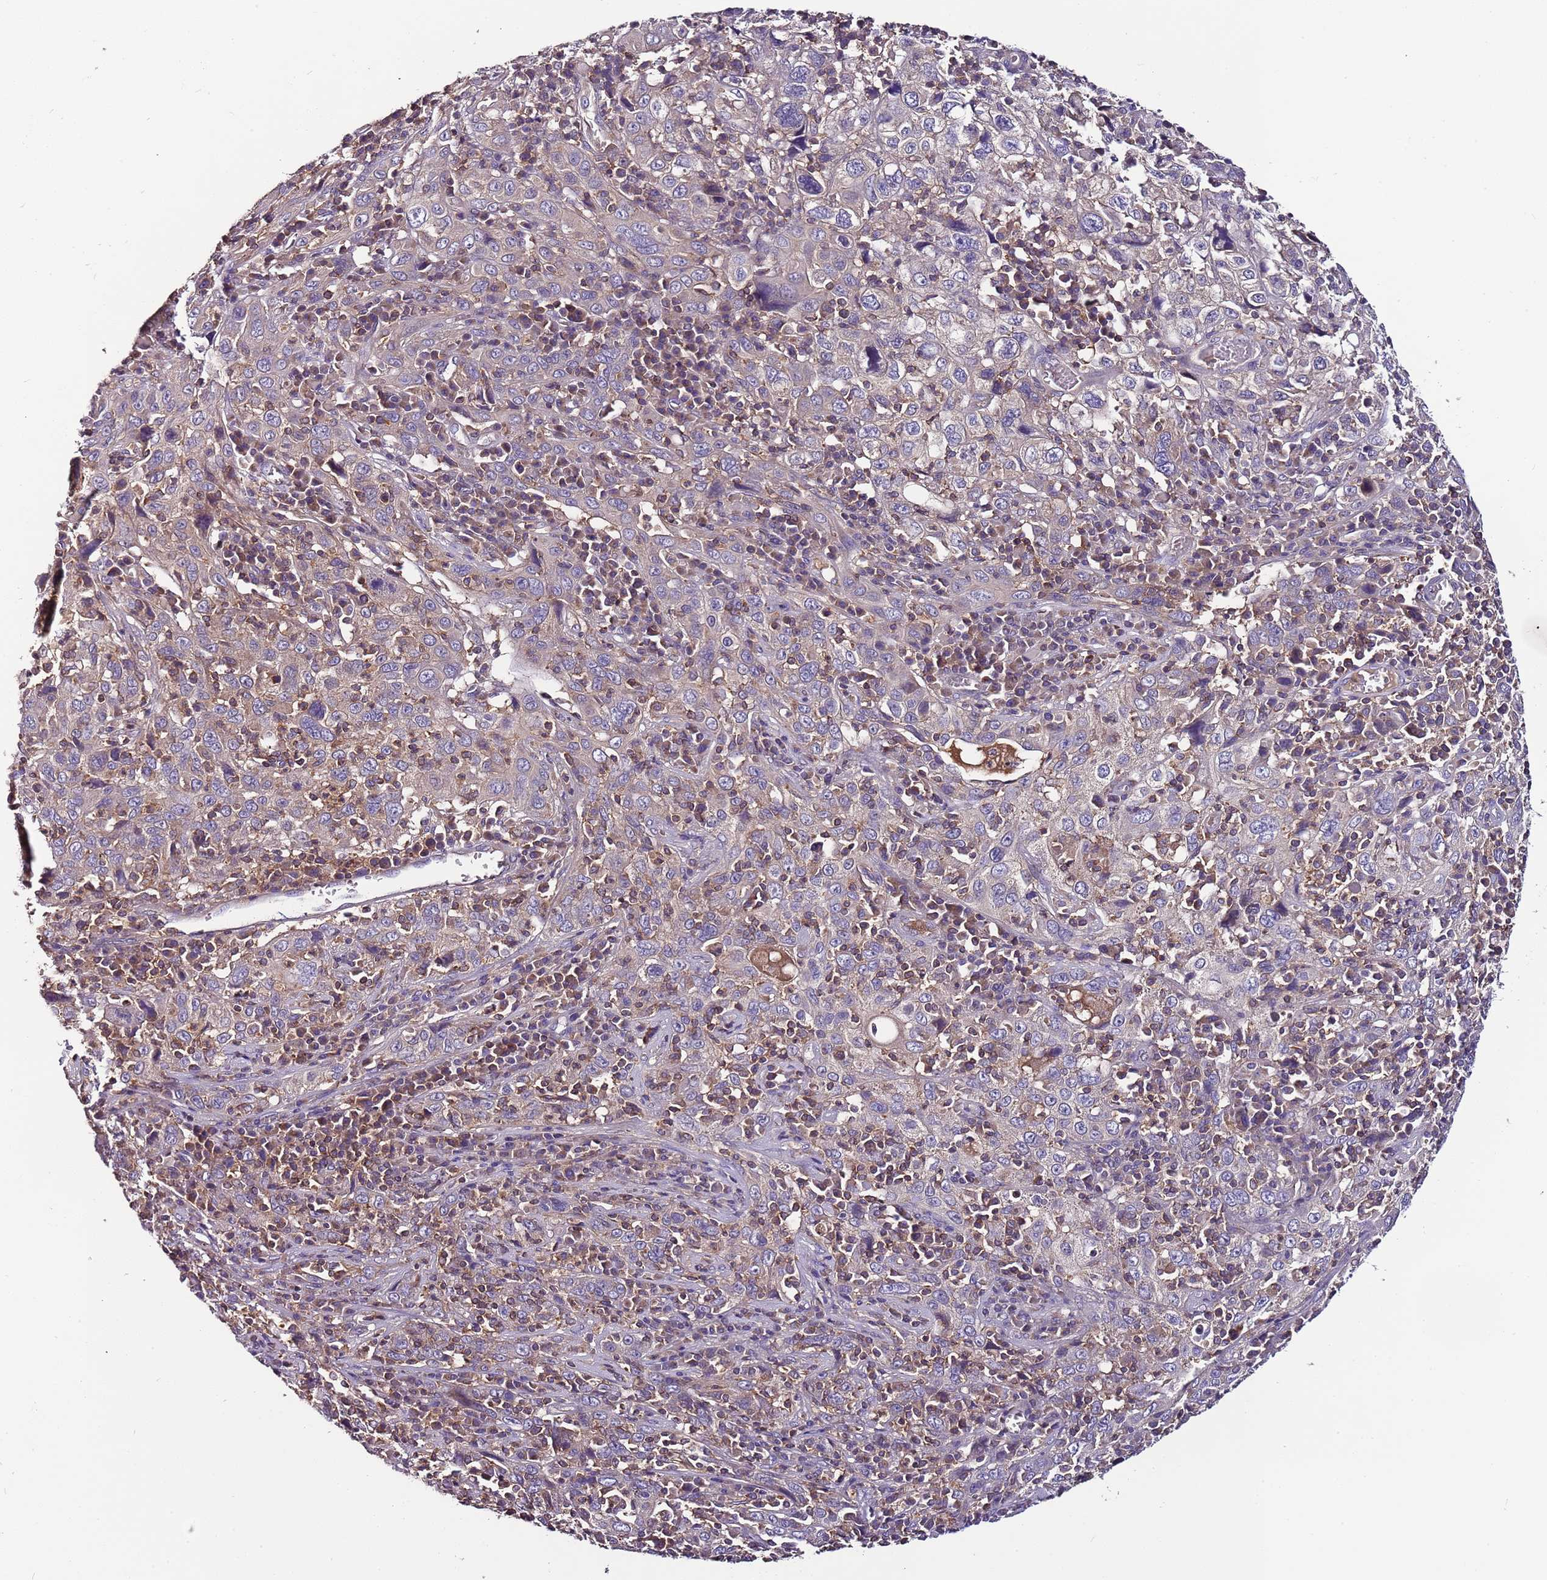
{"staining": {"intensity": "negative", "quantity": "none", "location": "none"}, "tissue": "cervical cancer", "cell_type": "Tumor cells", "image_type": "cancer", "snomed": [{"axis": "morphology", "description": "Squamous cell carcinoma, NOS"}, {"axis": "topography", "description": "Cervix"}], "caption": "A photomicrograph of human cervical cancer (squamous cell carcinoma) is negative for staining in tumor cells.", "gene": "IGIP", "patient": {"sex": "female", "age": 46}}